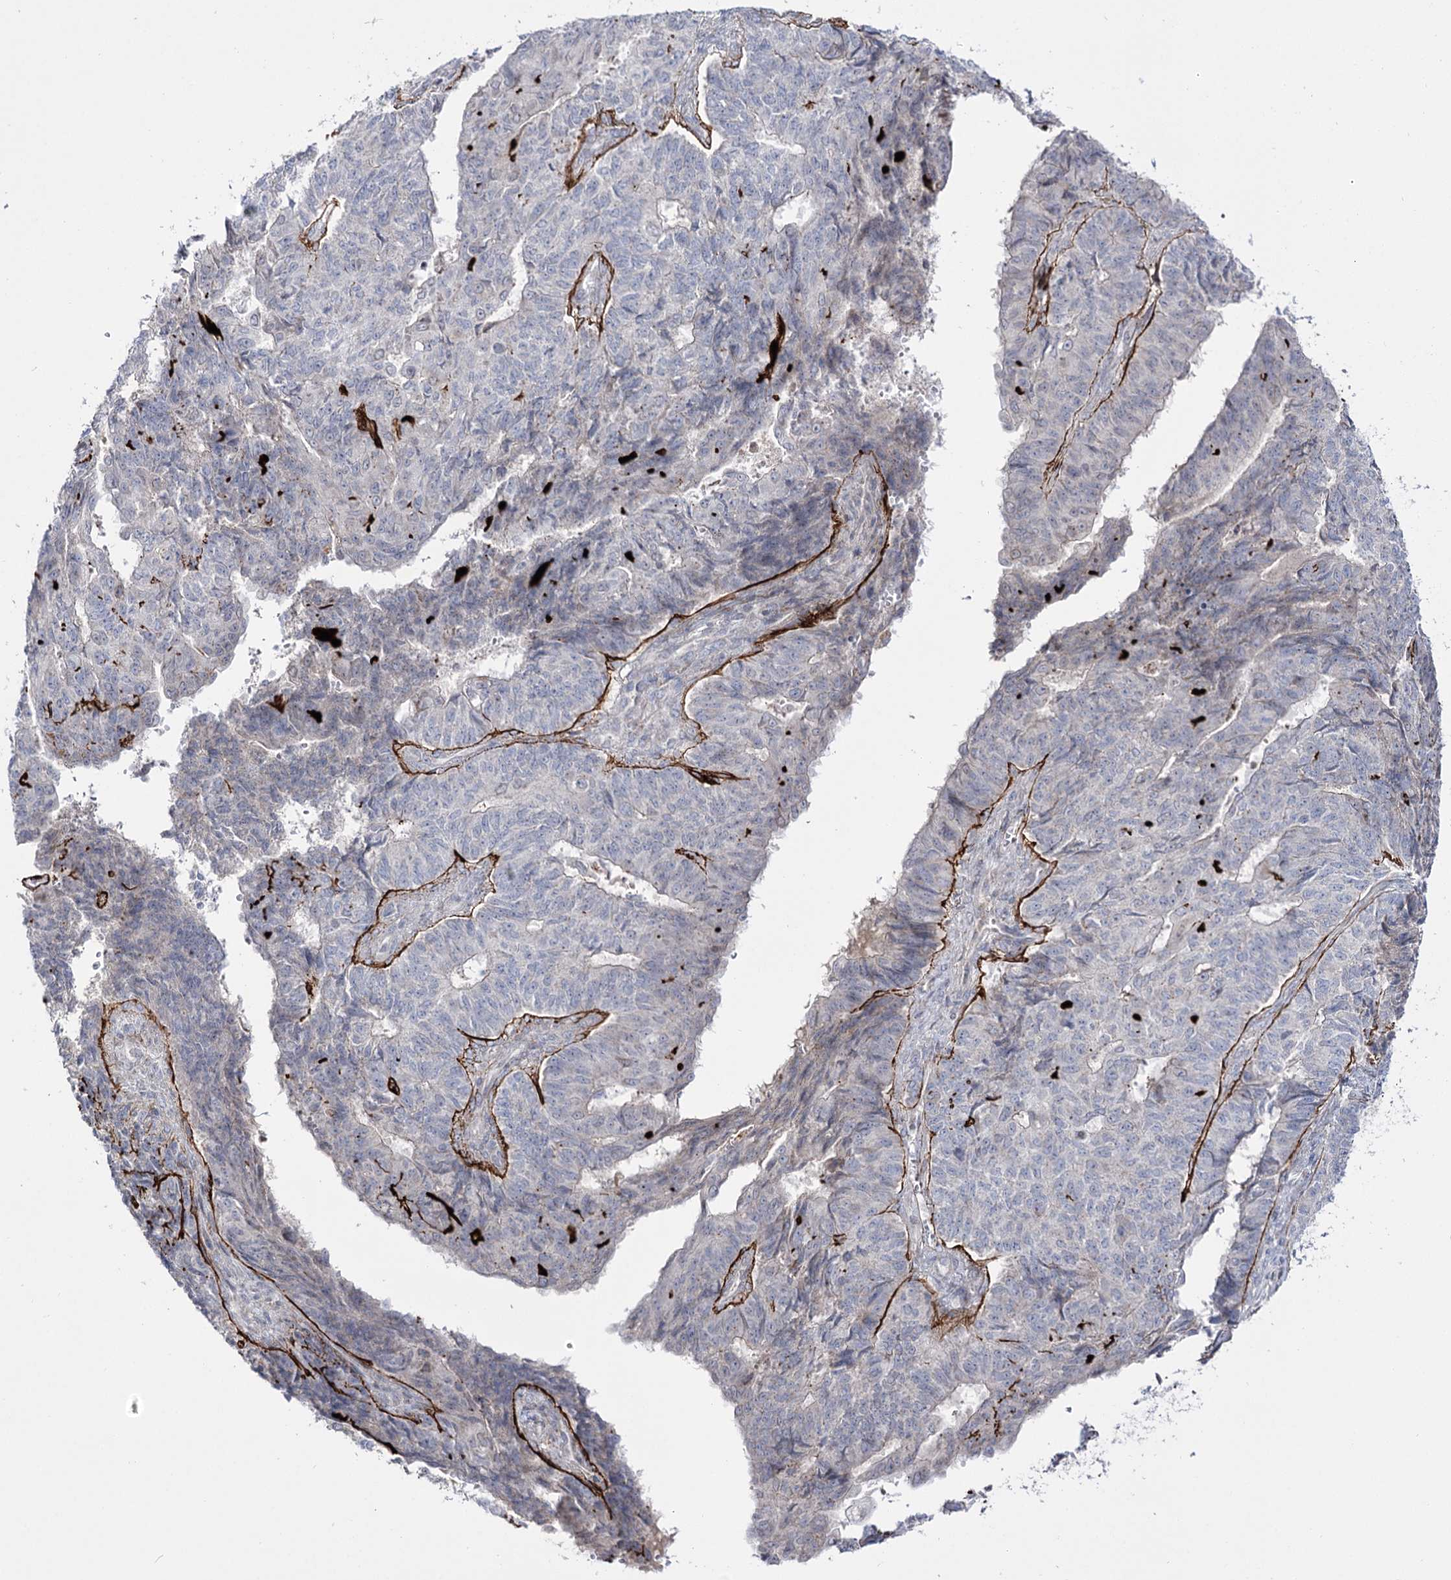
{"staining": {"intensity": "negative", "quantity": "none", "location": "none"}, "tissue": "endometrial cancer", "cell_type": "Tumor cells", "image_type": "cancer", "snomed": [{"axis": "morphology", "description": "Adenocarcinoma, NOS"}, {"axis": "topography", "description": "Endometrium"}], "caption": "High magnification brightfield microscopy of endometrial cancer stained with DAB (3,3'-diaminobenzidine) (brown) and counterstained with hematoxylin (blue): tumor cells show no significant staining.", "gene": "C11orf80", "patient": {"sex": "female", "age": 32}}